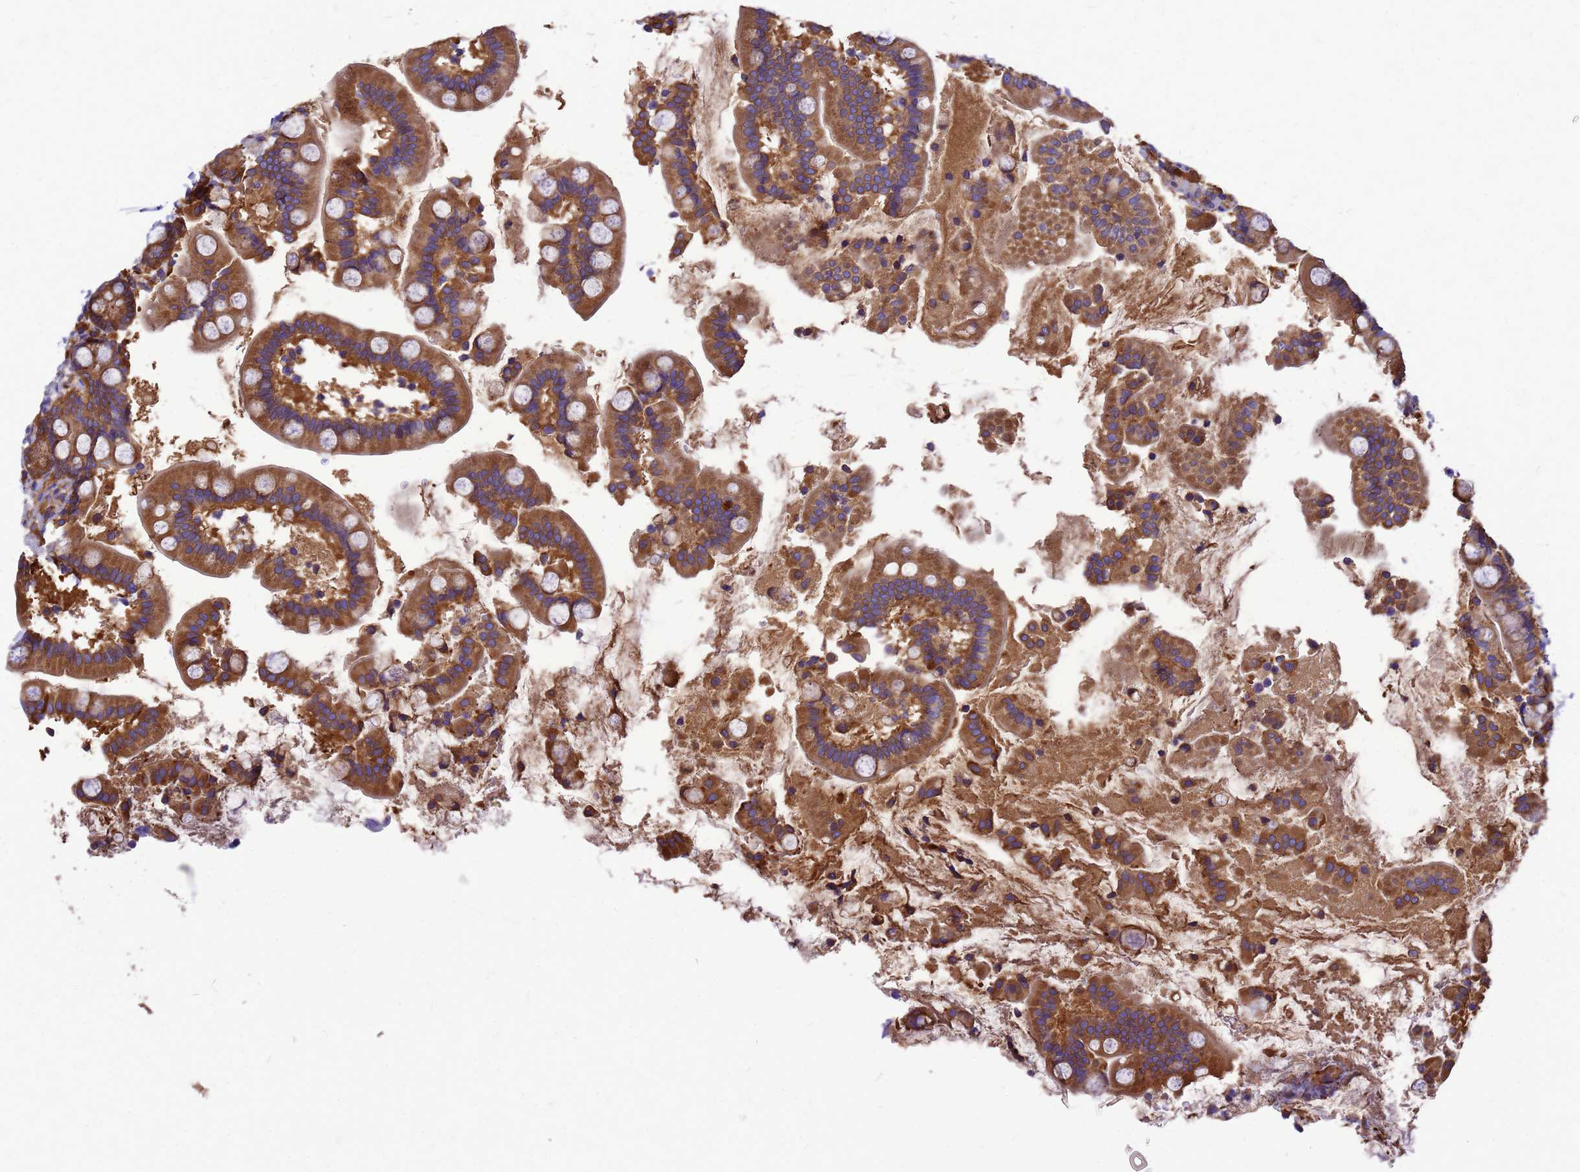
{"staining": {"intensity": "moderate", "quantity": ">75%", "location": "cytoplasmic/membranous"}, "tissue": "small intestine", "cell_type": "Glandular cells", "image_type": "normal", "snomed": [{"axis": "morphology", "description": "Normal tissue, NOS"}, {"axis": "topography", "description": "Small intestine"}], "caption": "This micrograph displays IHC staining of benign small intestine, with medium moderate cytoplasmic/membranous positivity in about >75% of glandular cells.", "gene": "GID4", "patient": {"sex": "female", "age": 64}}